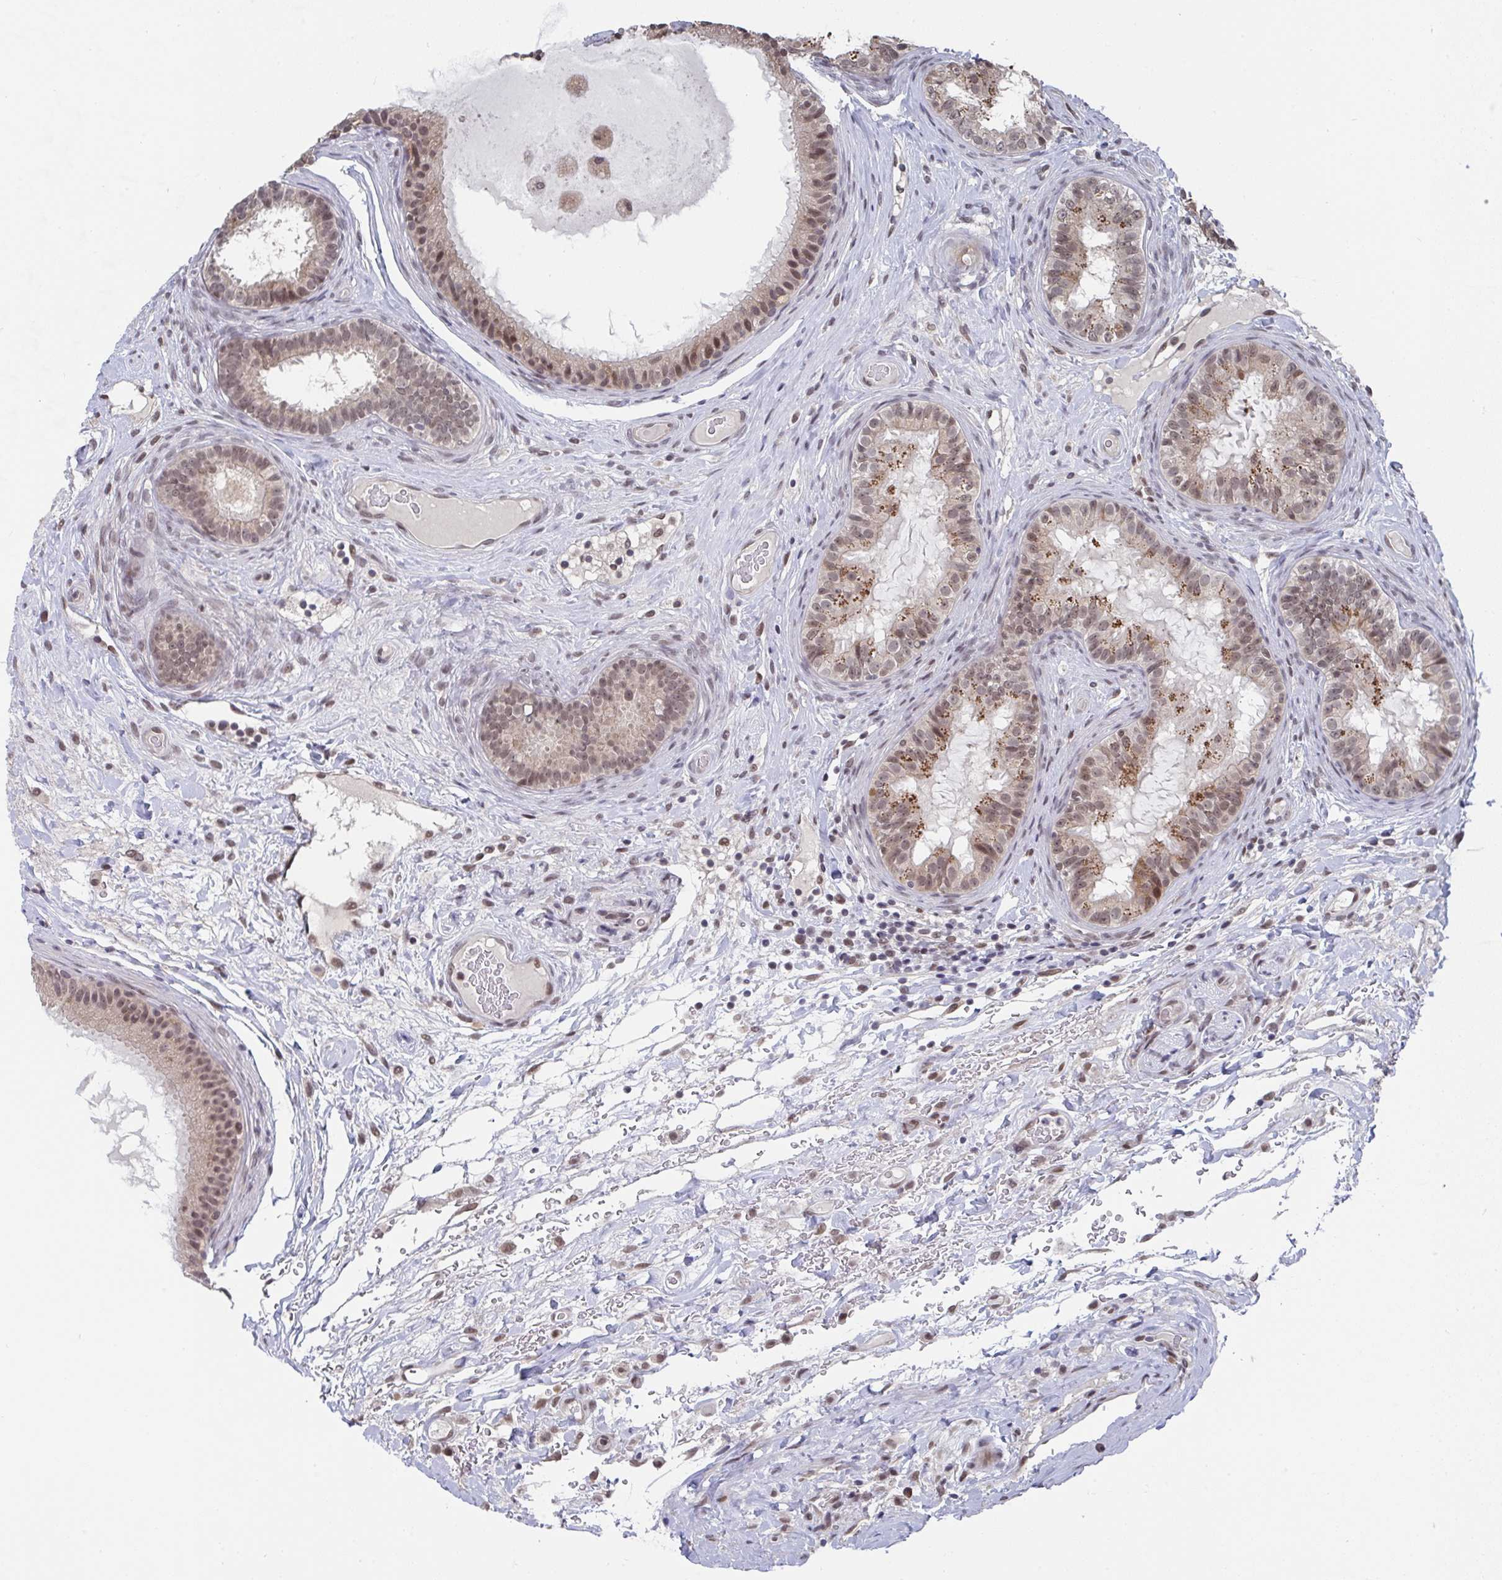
{"staining": {"intensity": "moderate", "quantity": ">75%", "location": "cytoplasmic/membranous,nuclear"}, "tissue": "epididymis", "cell_type": "Glandular cells", "image_type": "normal", "snomed": [{"axis": "morphology", "description": "Normal tissue, NOS"}, {"axis": "topography", "description": "Epididymis"}], "caption": "Moderate cytoplasmic/membranous,nuclear protein staining is appreciated in about >75% of glandular cells in epididymis.", "gene": "JMJD1C", "patient": {"sex": "male", "age": 23}}